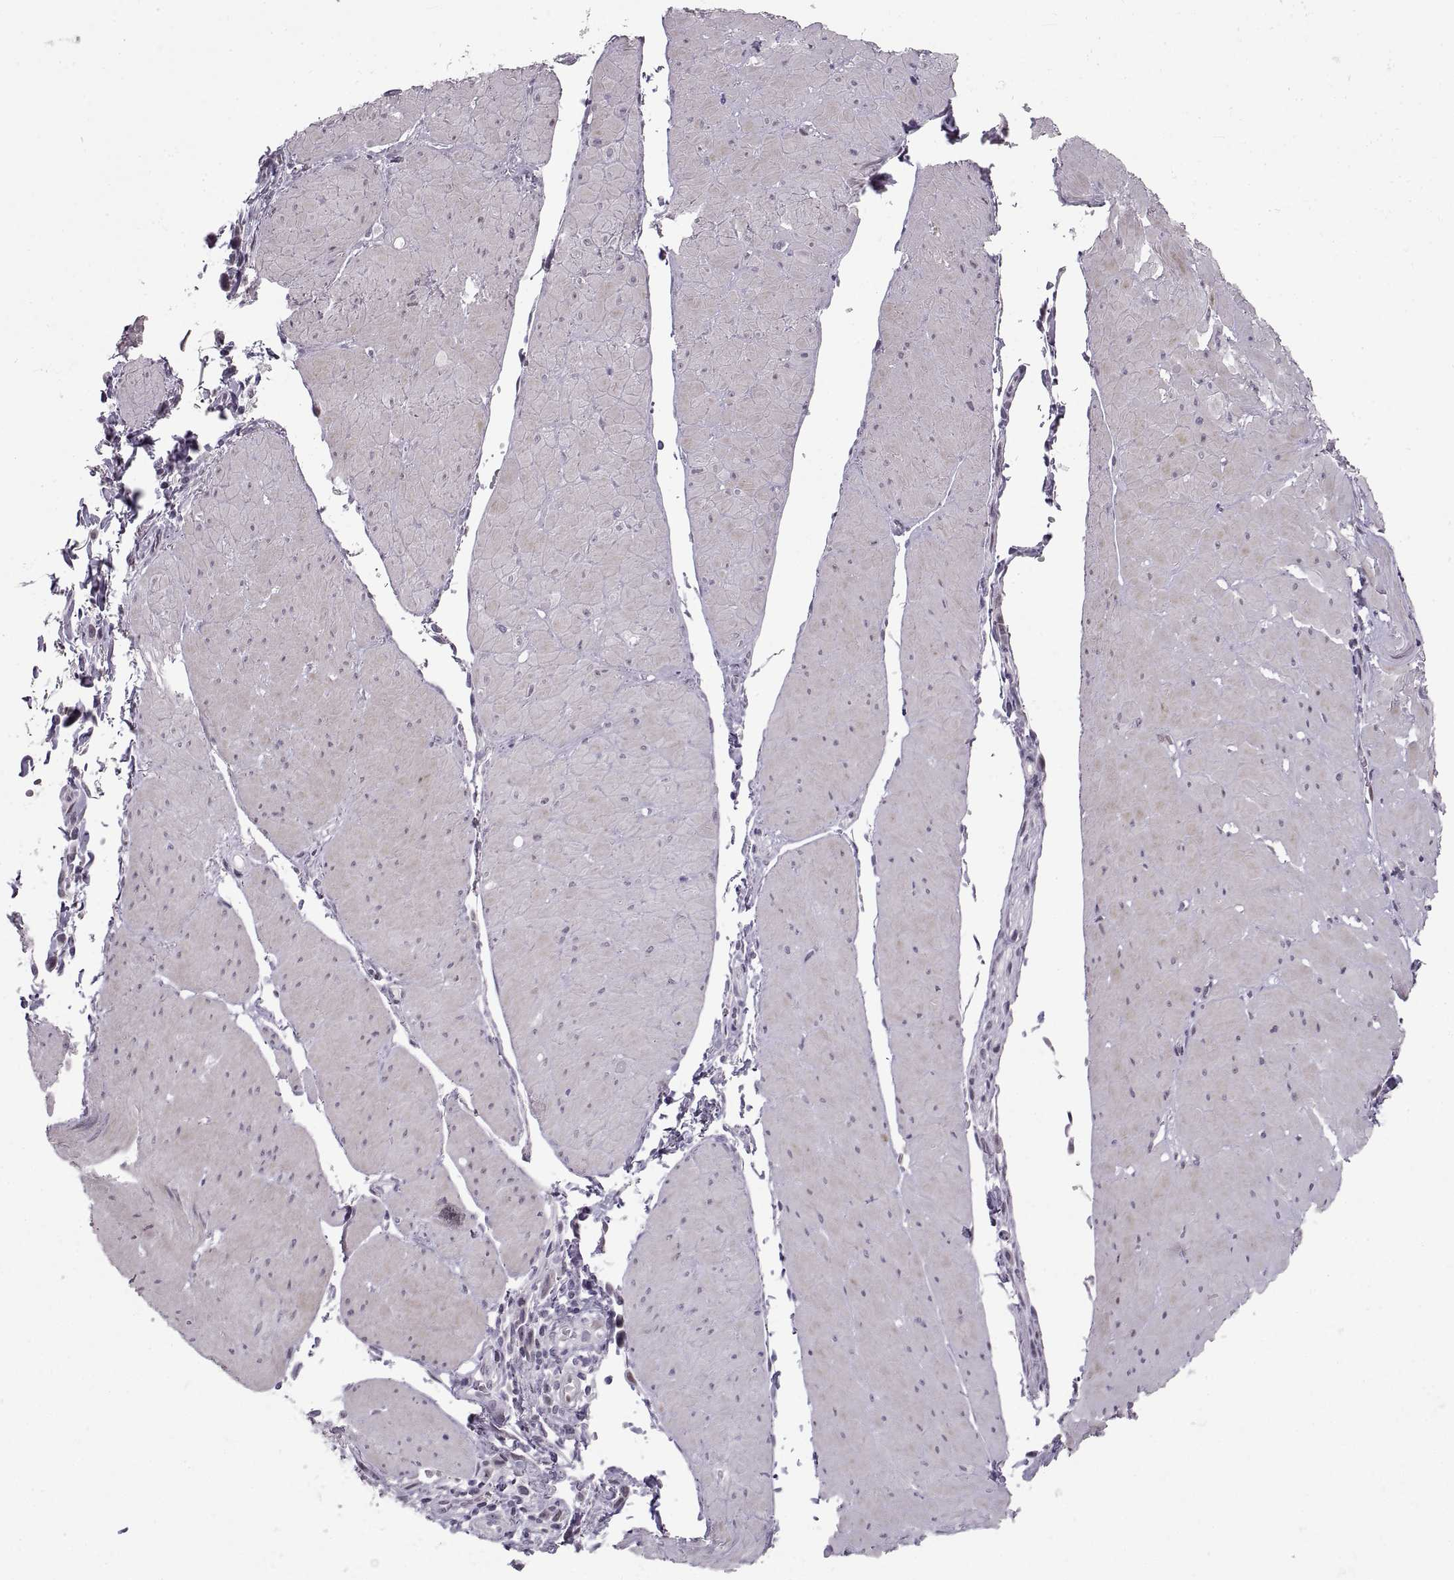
{"staining": {"intensity": "negative", "quantity": "none", "location": "none"}, "tissue": "stomach cancer", "cell_type": "Tumor cells", "image_type": "cancer", "snomed": [{"axis": "morphology", "description": "Adenocarcinoma, NOS"}, {"axis": "topography", "description": "Stomach"}], "caption": "A photomicrograph of stomach adenocarcinoma stained for a protein shows no brown staining in tumor cells.", "gene": "NANOS3", "patient": {"sex": "male", "age": 47}}